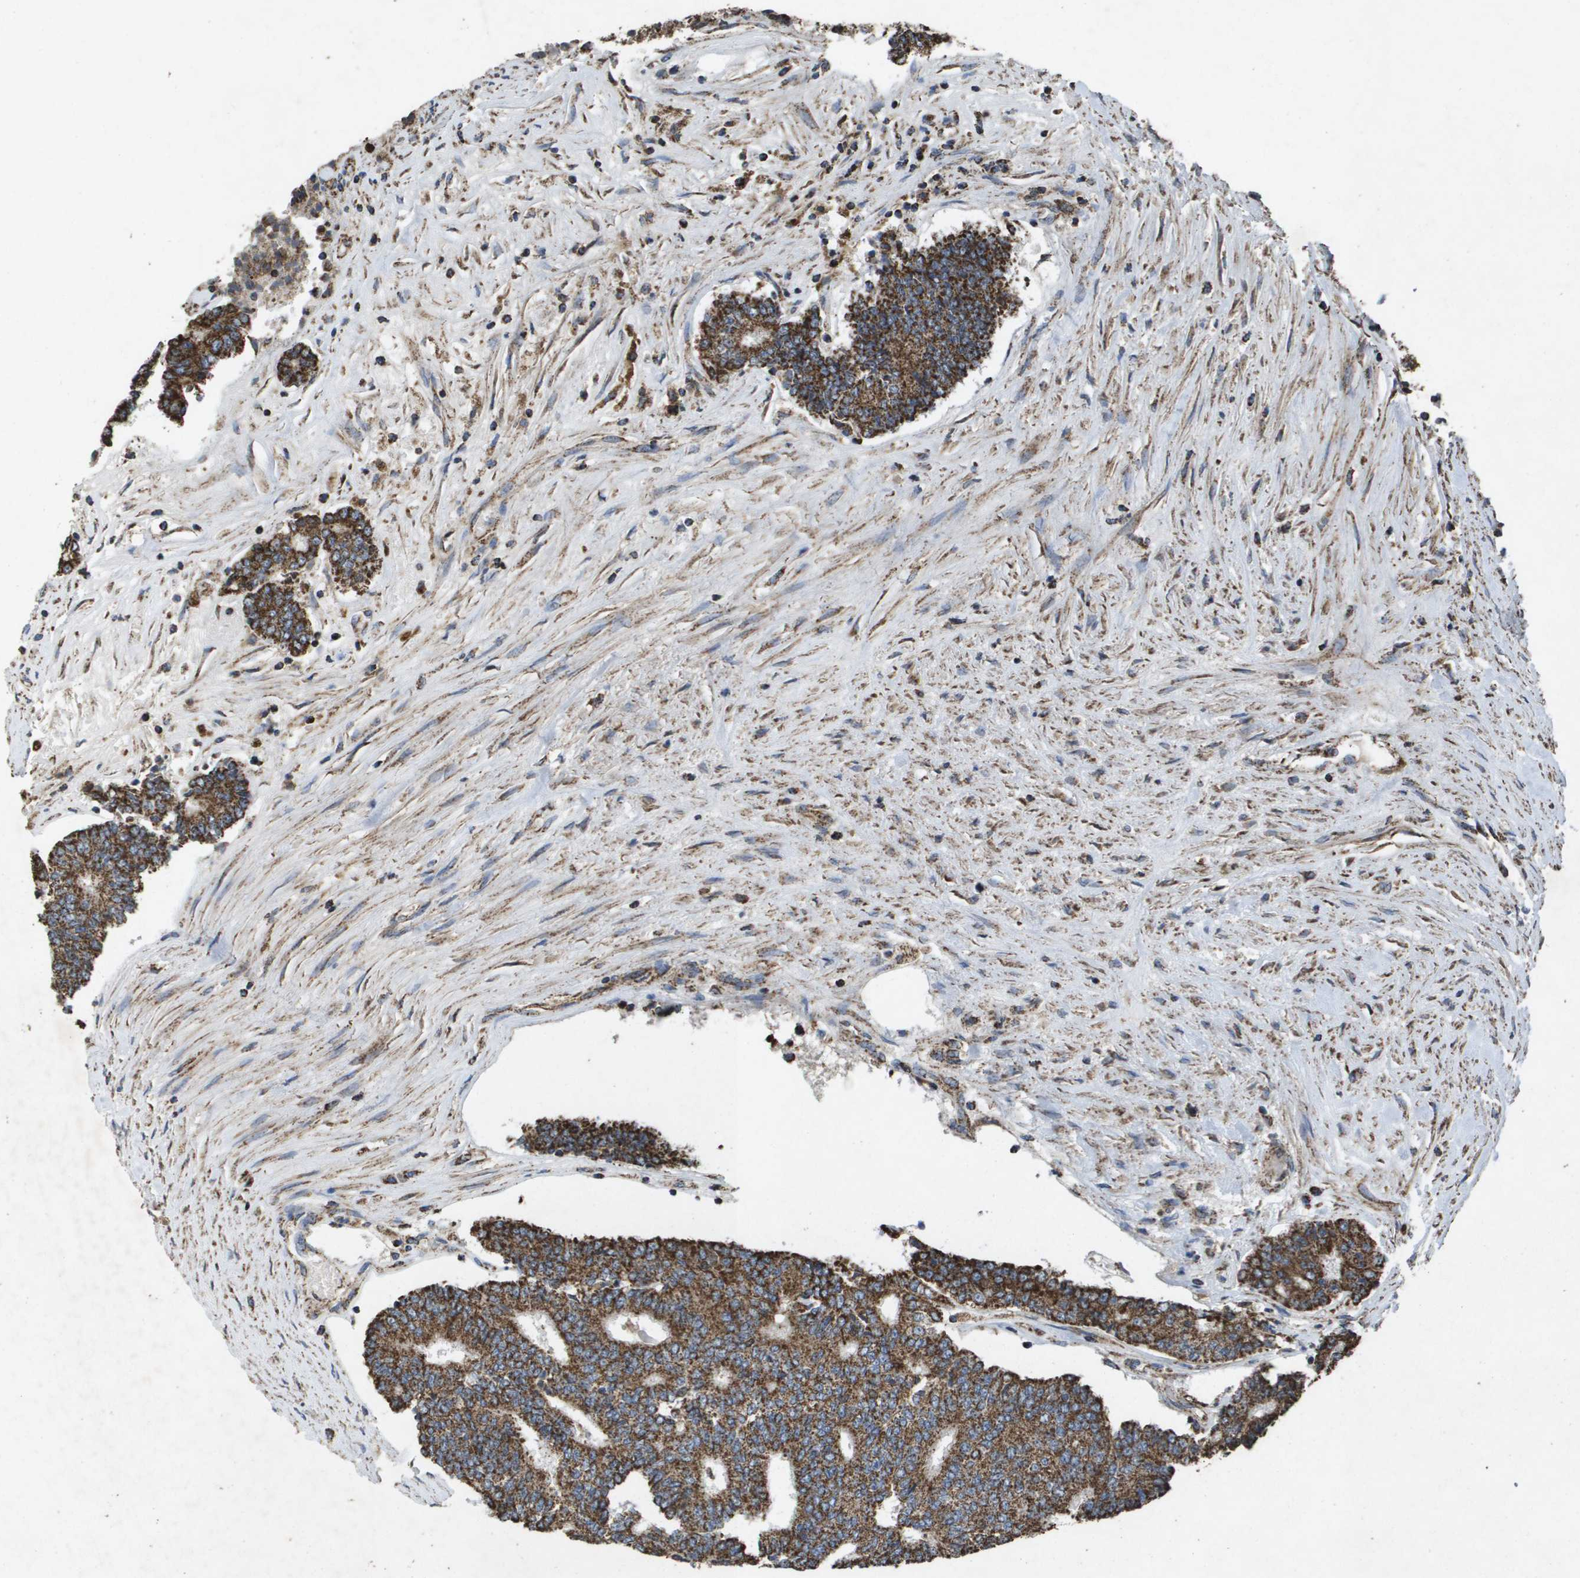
{"staining": {"intensity": "strong", "quantity": ">75%", "location": "cytoplasmic/membranous"}, "tissue": "prostate cancer", "cell_type": "Tumor cells", "image_type": "cancer", "snomed": [{"axis": "morphology", "description": "Normal tissue, NOS"}, {"axis": "morphology", "description": "Adenocarcinoma, High grade"}, {"axis": "topography", "description": "Prostate"}, {"axis": "topography", "description": "Seminal veicle"}], "caption": "Immunohistochemical staining of prostate cancer (adenocarcinoma (high-grade)) shows high levels of strong cytoplasmic/membranous expression in approximately >75% of tumor cells.", "gene": "HSPE1", "patient": {"sex": "male", "age": 55}}